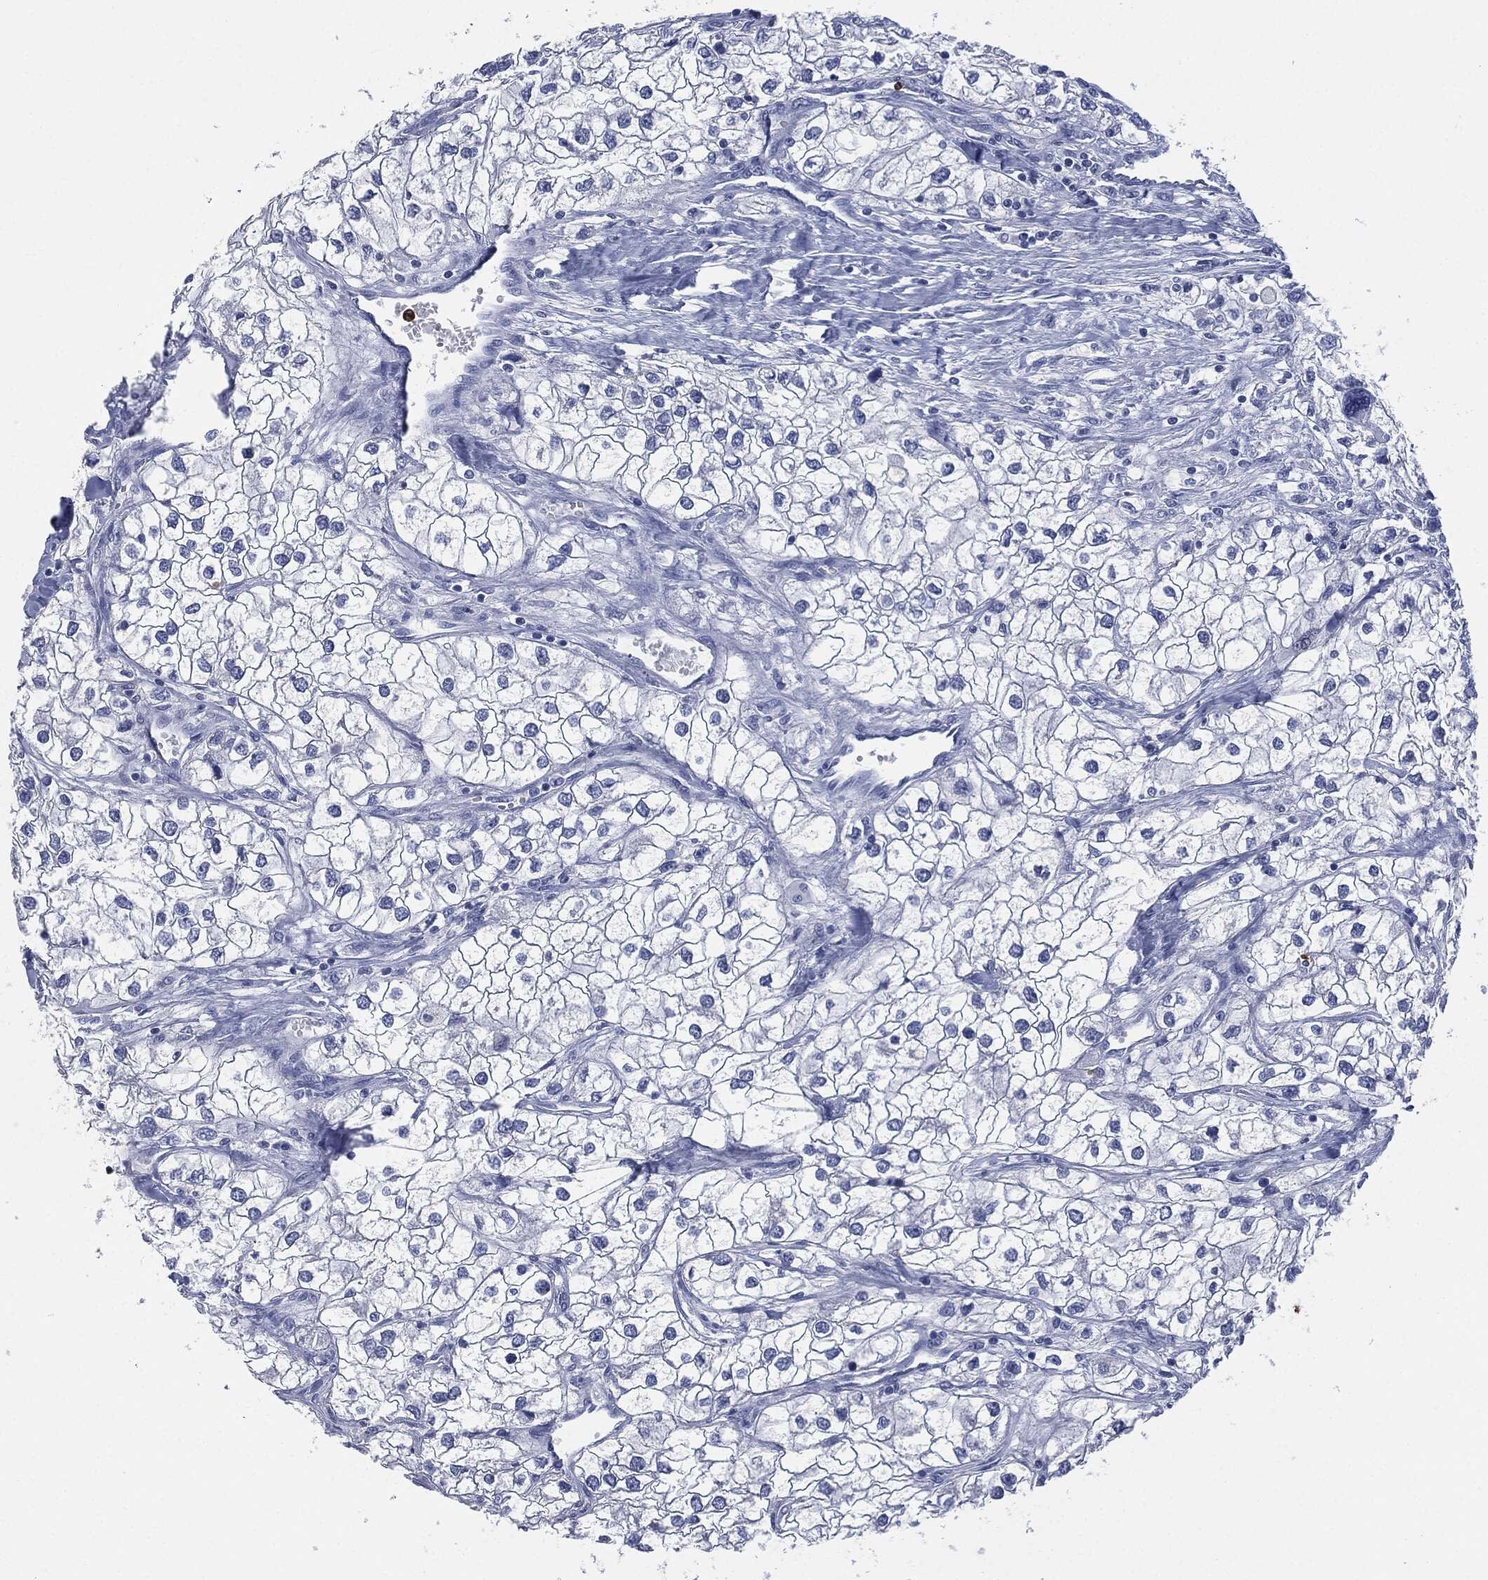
{"staining": {"intensity": "negative", "quantity": "none", "location": "none"}, "tissue": "renal cancer", "cell_type": "Tumor cells", "image_type": "cancer", "snomed": [{"axis": "morphology", "description": "Adenocarcinoma, NOS"}, {"axis": "topography", "description": "Kidney"}], "caption": "Immunohistochemistry of human renal cancer (adenocarcinoma) displays no expression in tumor cells. The staining is performed using DAB (3,3'-diaminobenzidine) brown chromogen with nuclei counter-stained in using hematoxylin.", "gene": "CEACAM8", "patient": {"sex": "male", "age": 59}}